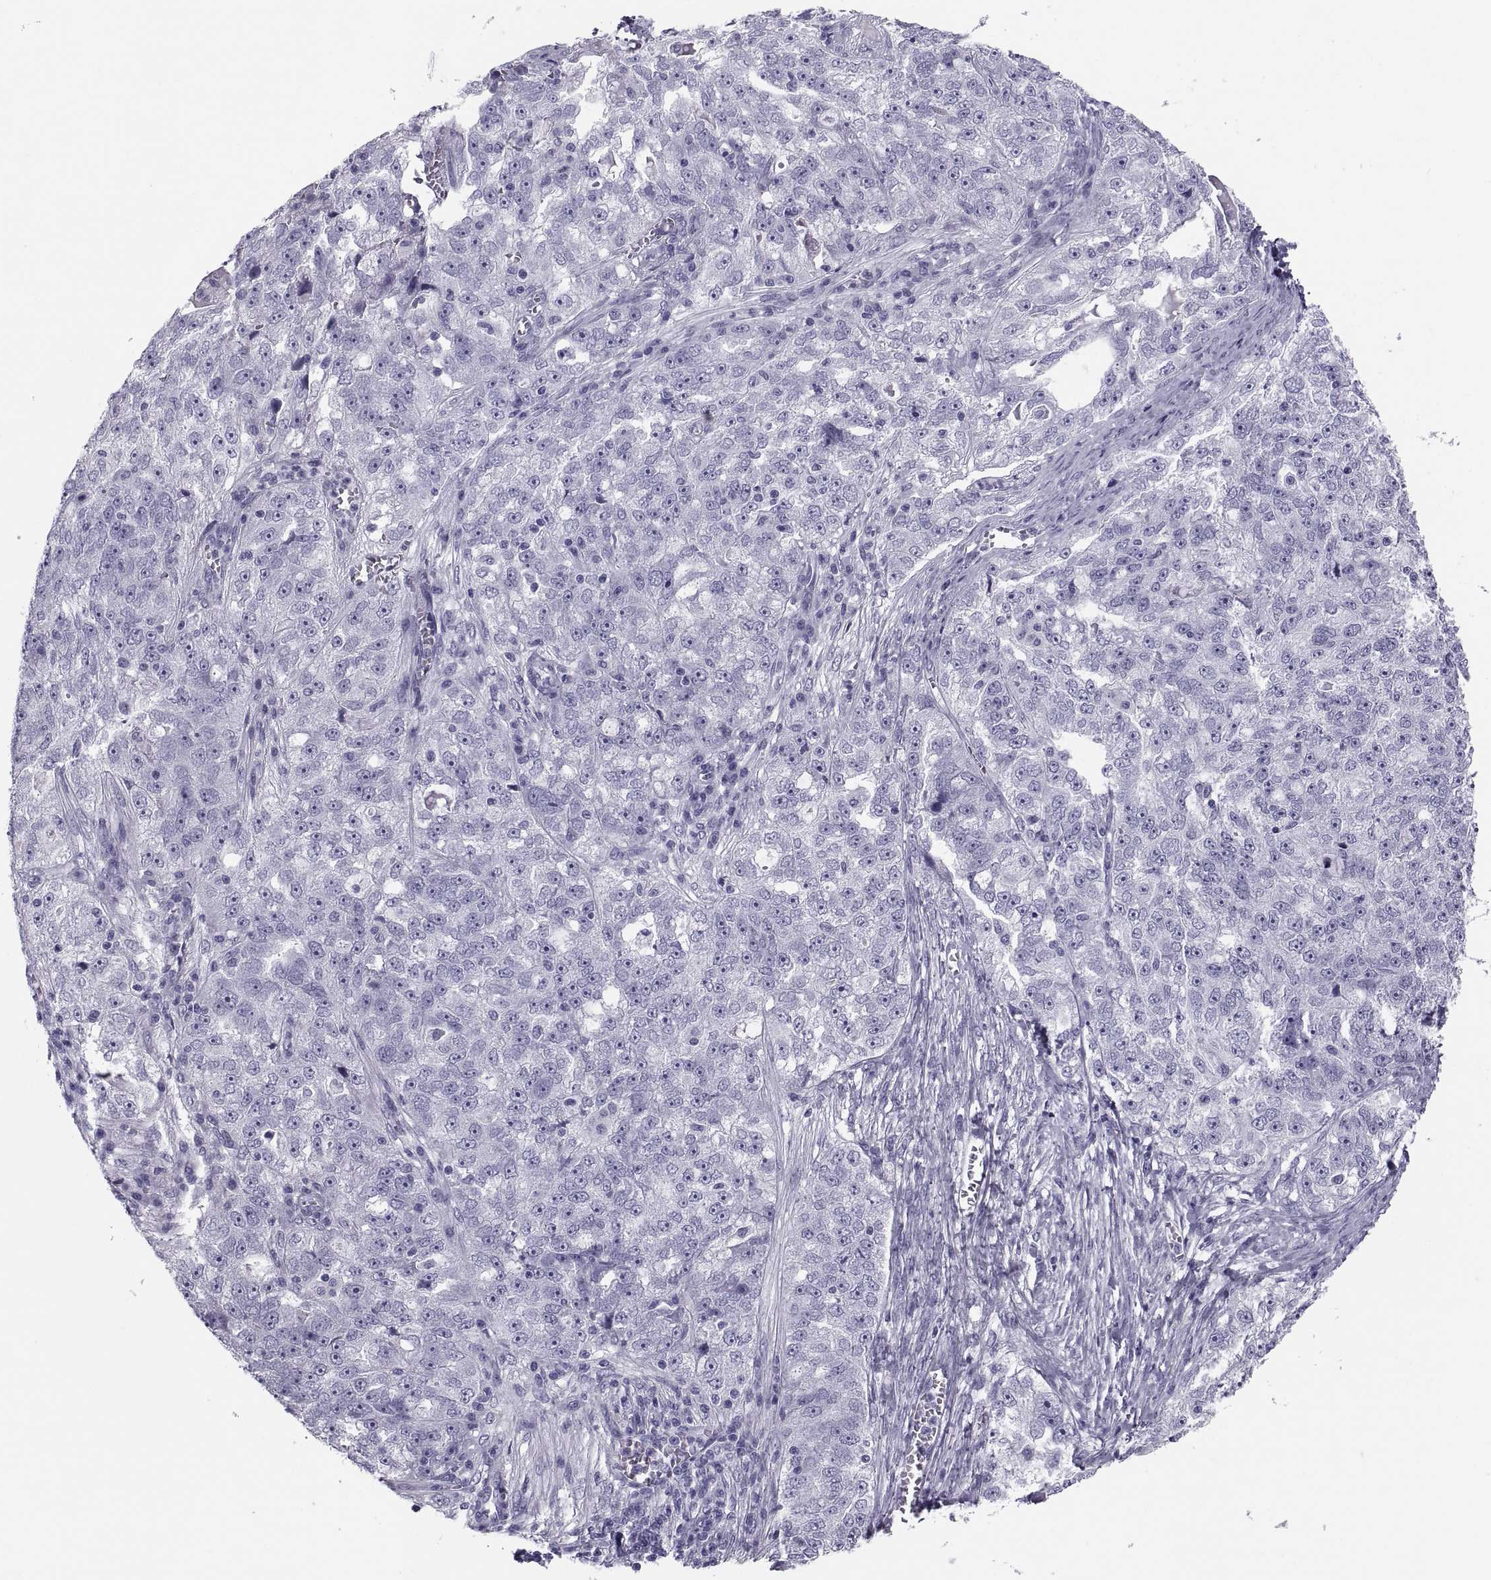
{"staining": {"intensity": "negative", "quantity": "none", "location": "none"}, "tissue": "ovarian cancer", "cell_type": "Tumor cells", "image_type": "cancer", "snomed": [{"axis": "morphology", "description": "Cystadenocarcinoma, serous, NOS"}, {"axis": "topography", "description": "Ovary"}], "caption": "An IHC histopathology image of ovarian serous cystadenocarcinoma is shown. There is no staining in tumor cells of ovarian serous cystadenocarcinoma.", "gene": "CRISP1", "patient": {"sex": "female", "age": 51}}